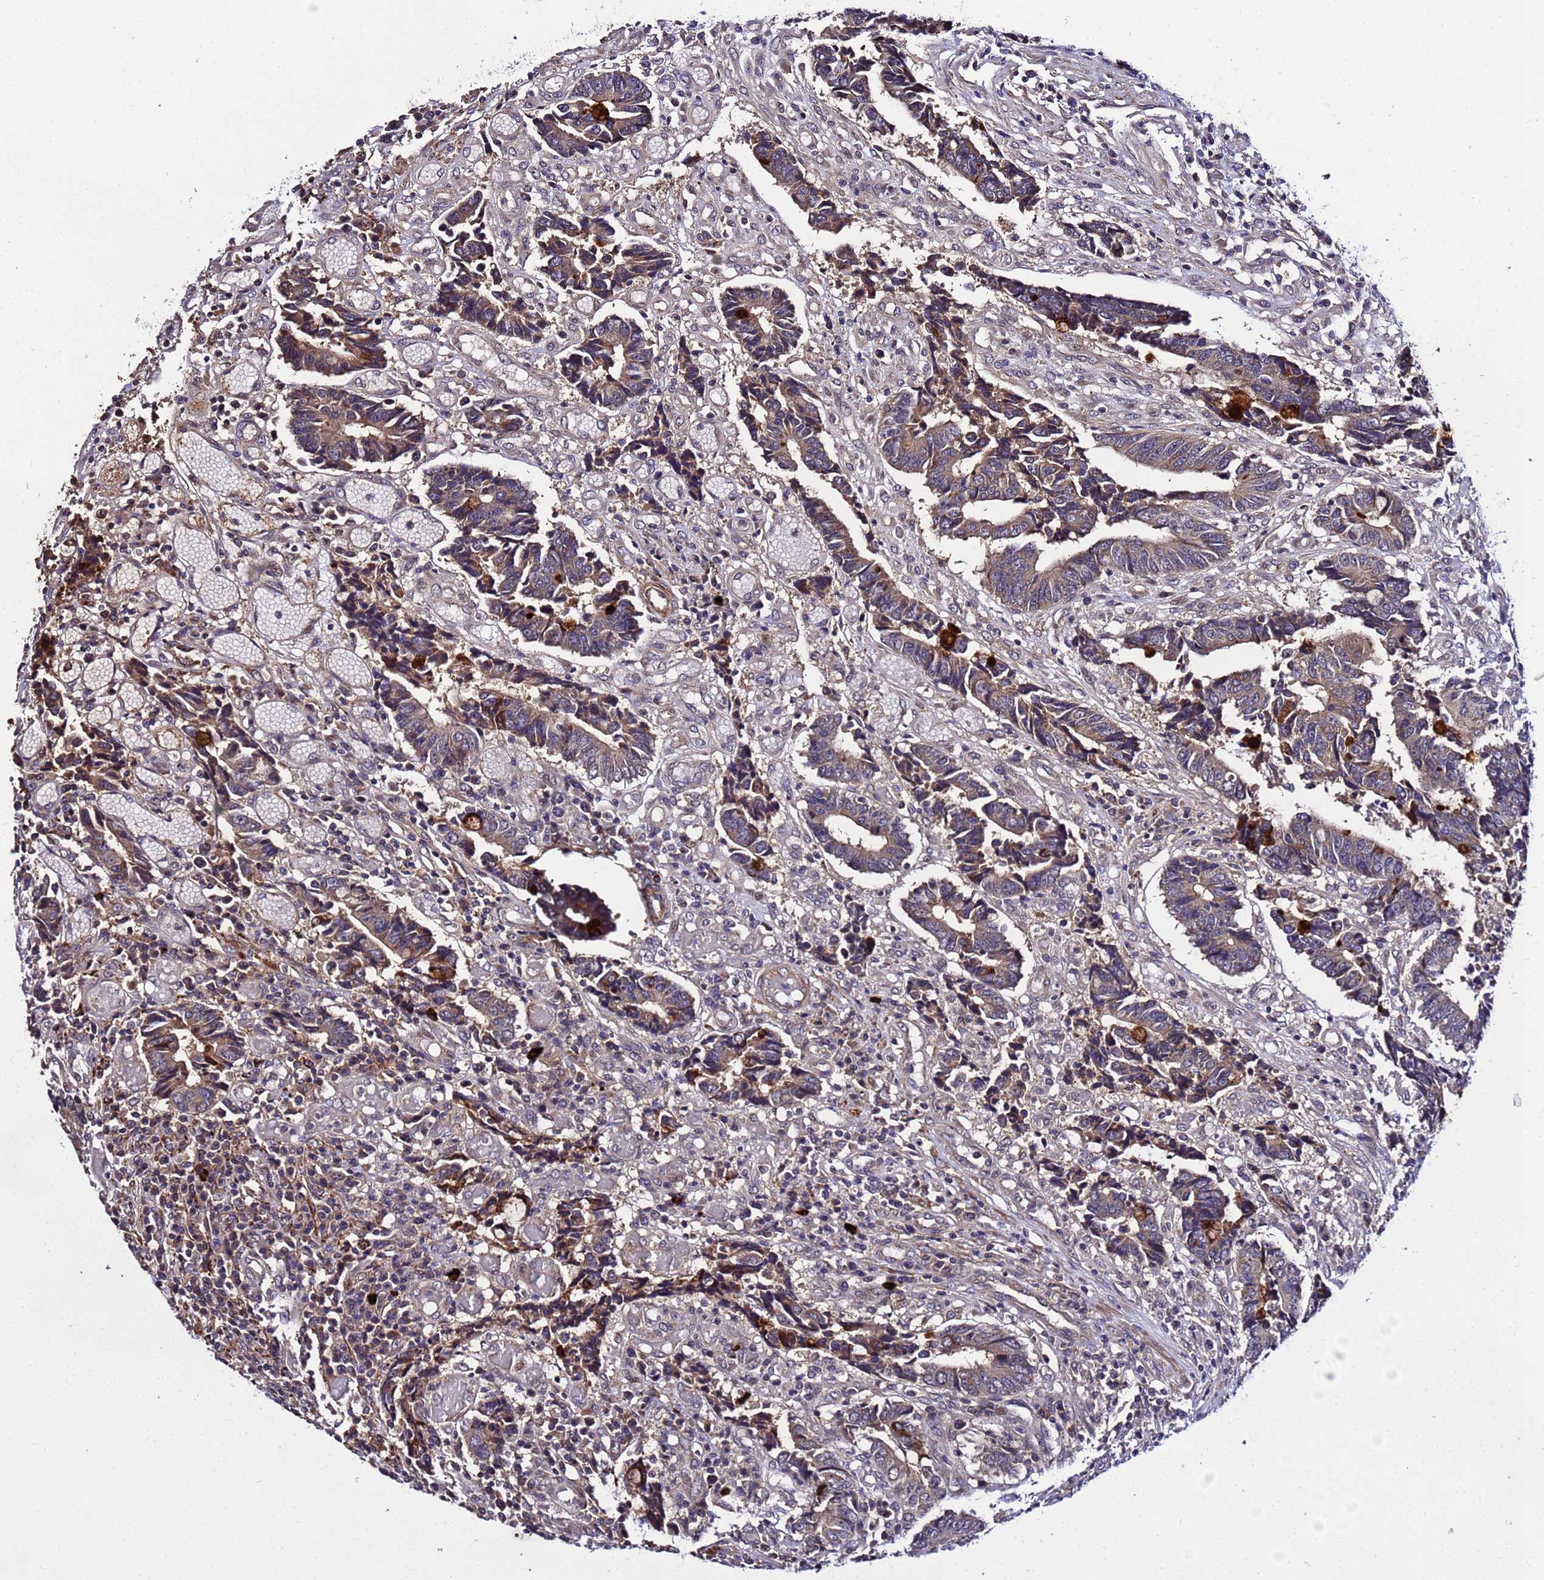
{"staining": {"intensity": "moderate", "quantity": "25%-75%", "location": "cytoplasmic/membranous"}, "tissue": "colorectal cancer", "cell_type": "Tumor cells", "image_type": "cancer", "snomed": [{"axis": "morphology", "description": "Adenocarcinoma, NOS"}, {"axis": "topography", "description": "Rectum"}], "caption": "IHC of colorectal adenocarcinoma demonstrates medium levels of moderate cytoplasmic/membranous expression in approximately 25%-75% of tumor cells. The staining is performed using DAB (3,3'-diaminobenzidine) brown chromogen to label protein expression. The nuclei are counter-stained blue using hematoxylin.", "gene": "PLXDC2", "patient": {"sex": "male", "age": 84}}